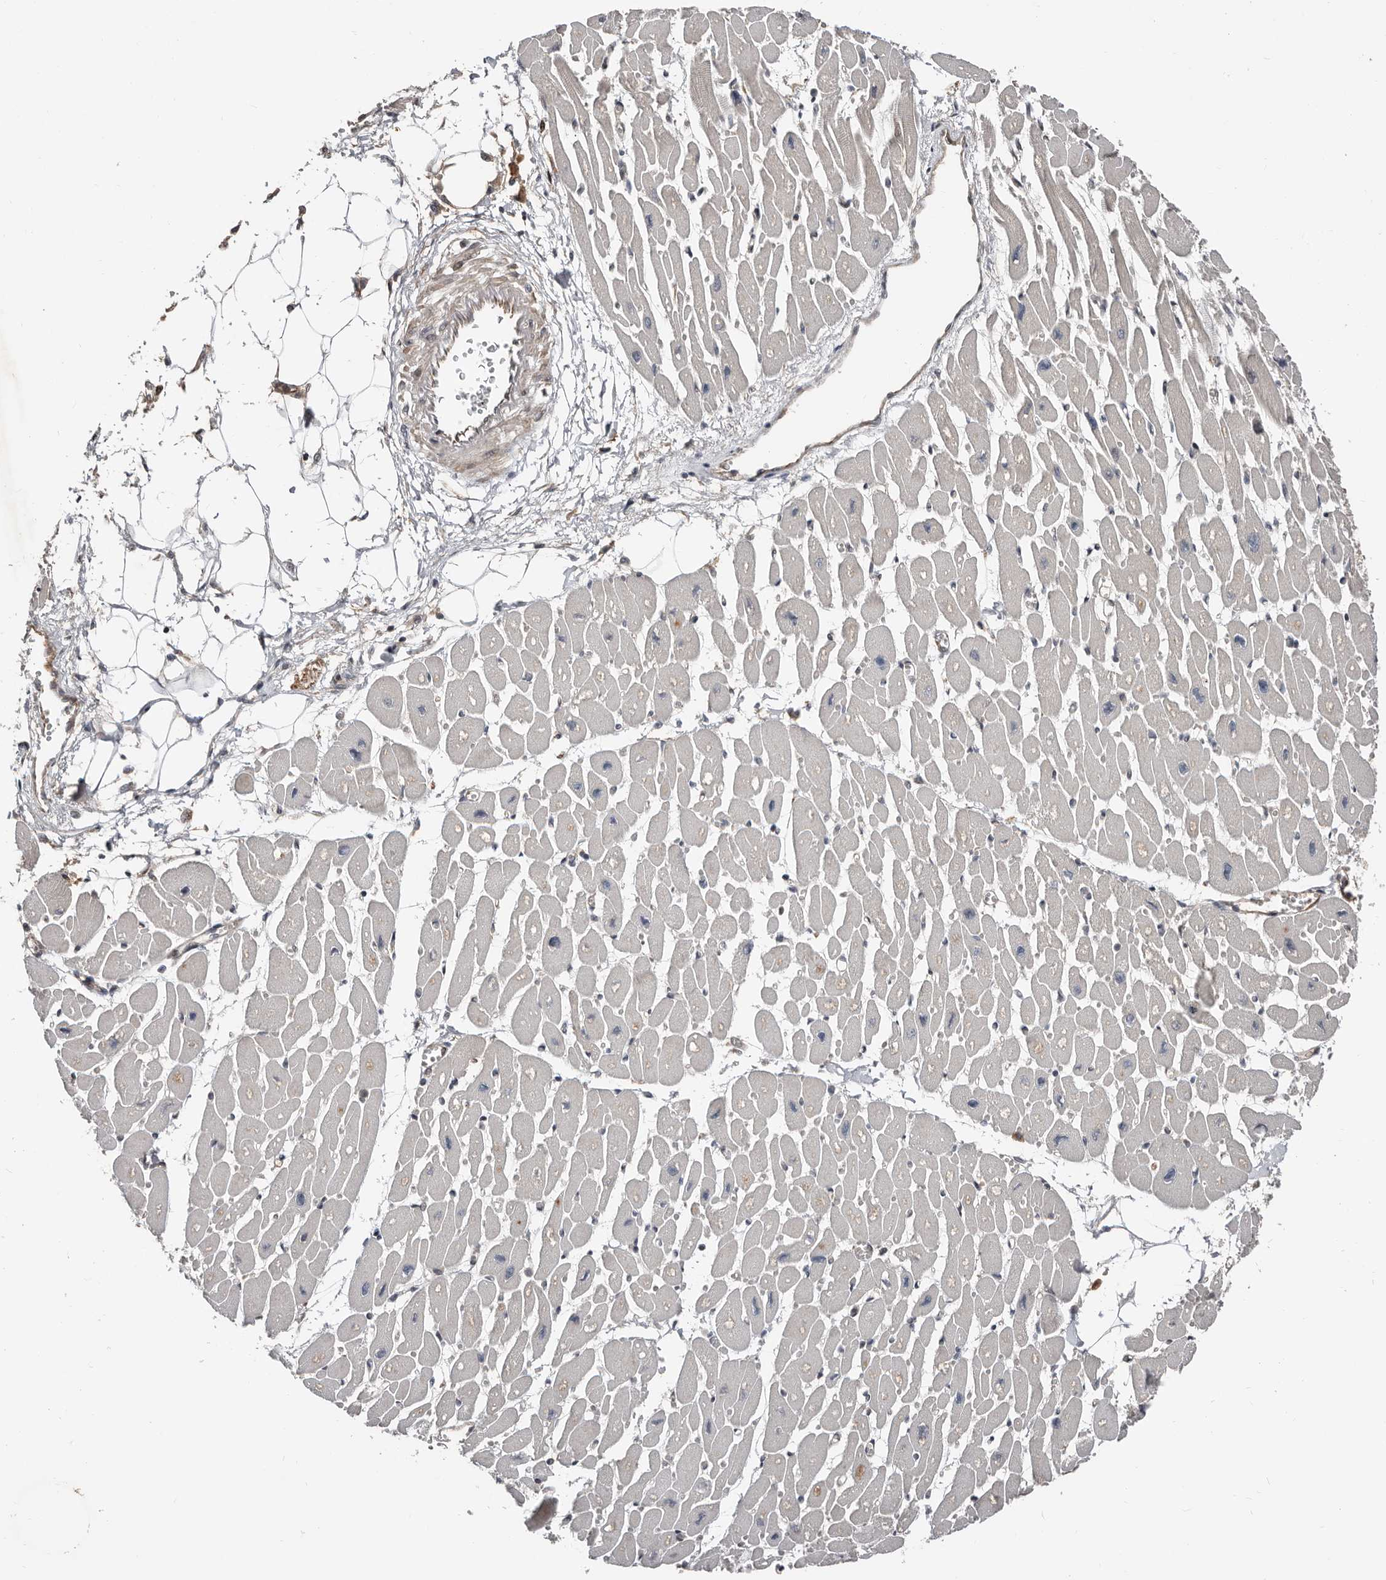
{"staining": {"intensity": "negative", "quantity": "none", "location": "none"}, "tissue": "heart muscle", "cell_type": "Cardiomyocytes", "image_type": "normal", "snomed": [{"axis": "morphology", "description": "Normal tissue, NOS"}, {"axis": "topography", "description": "Heart"}], "caption": "Heart muscle was stained to show a protein in brown. There is no significant positivity in cardiomyocytes. (DAB (3,3'-diaminobenzidine) immunohistochemistry visualized using brightfield microscopy, high magnification).", "gene": "SMYD4", "patient": {"sex": "female", "age": 54}}